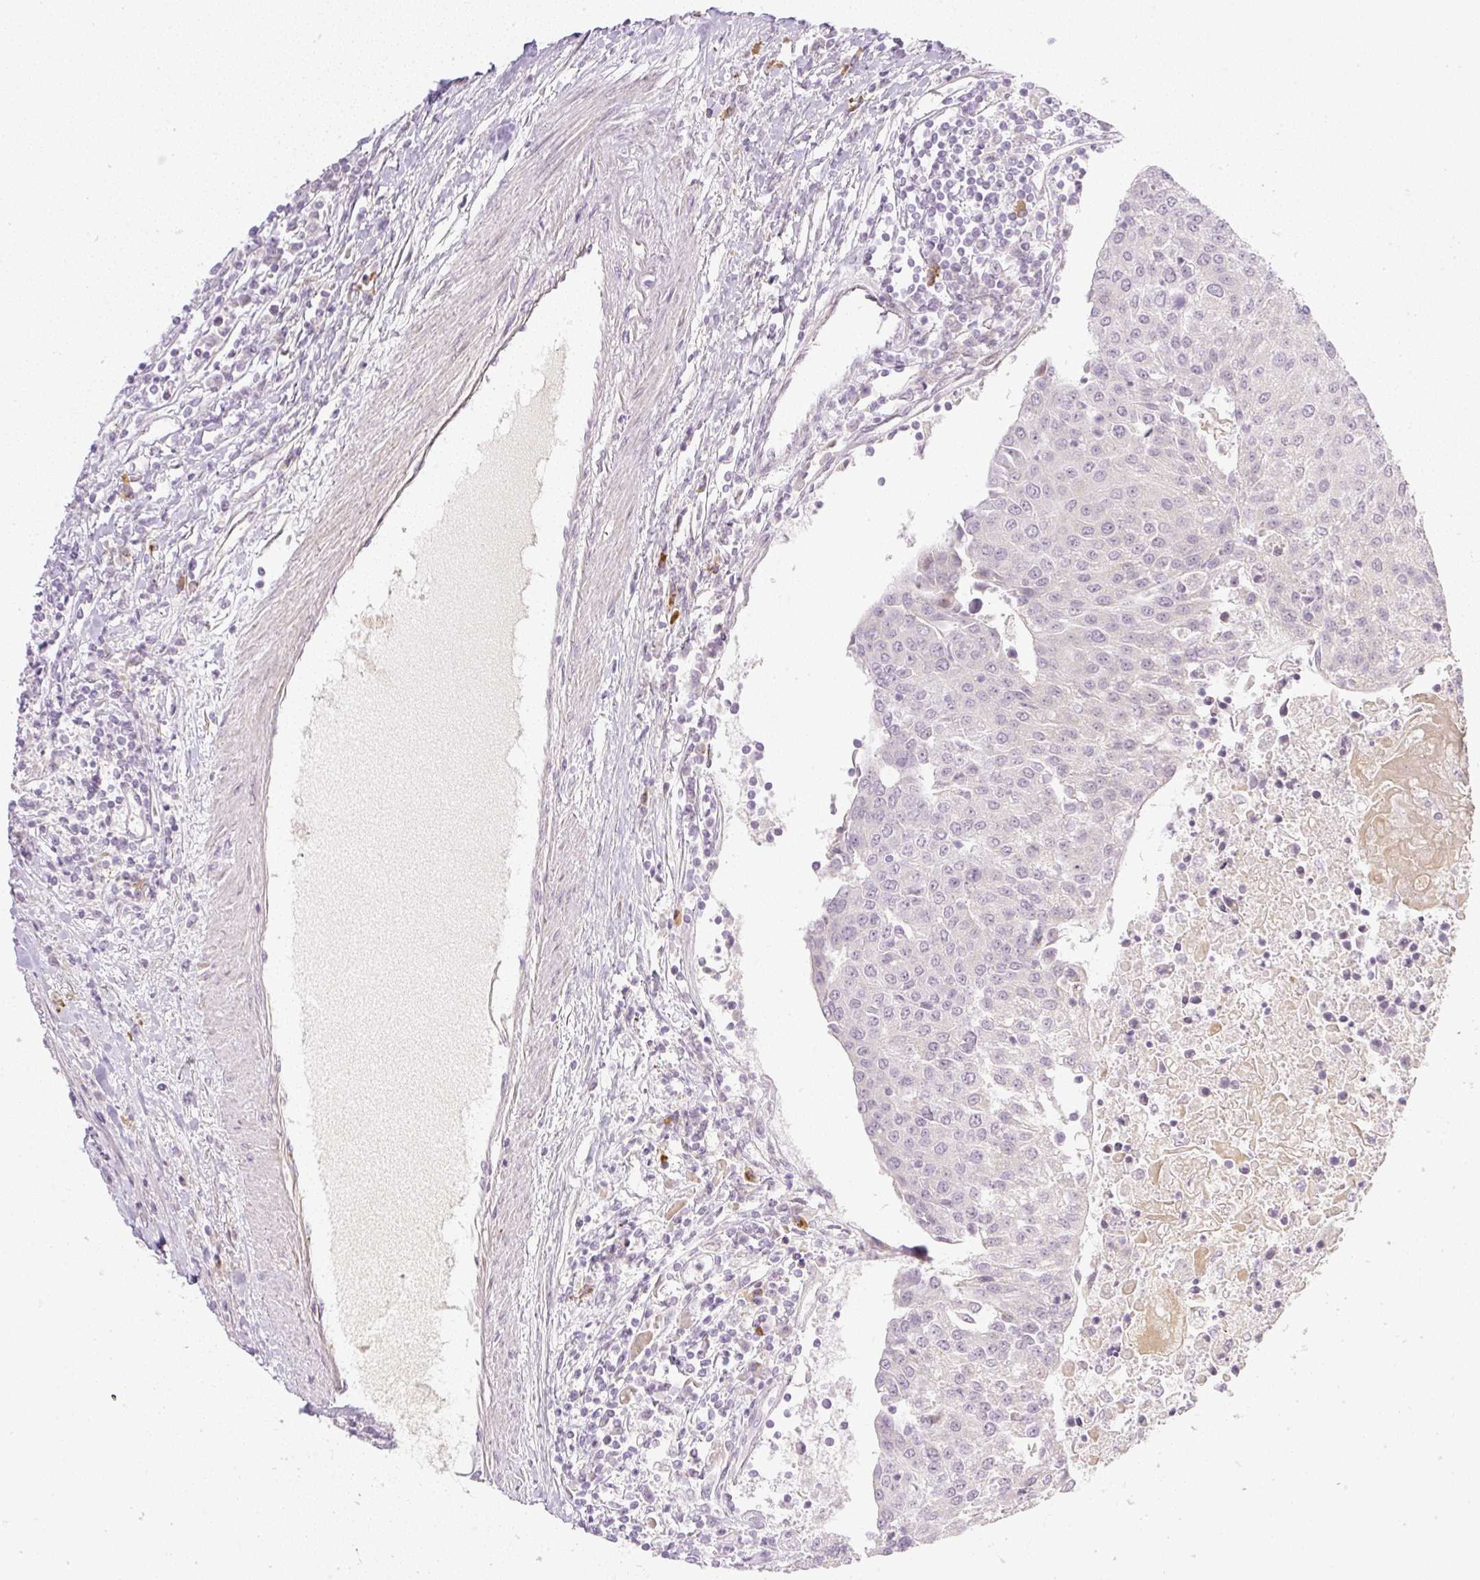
{"staining": {"intensity": "negative", "quantity": "none", "location": "none"}, "tissue": "urothelial cancer", "cell_type": "Tumor cells", "image_type": "cancer", "snomed": [{"axis": "morphology", "description": "Urothelial carcinoma, High grade"}, {"axis": "topography", "description": "Urinary bladder"}], "caption": "Immunohistochemistry (IHC) of human urothelial cancer exhibits no expression in tumor cells.", "gene": "AAR2", "patient": {"sex": "female", "age": 85}}